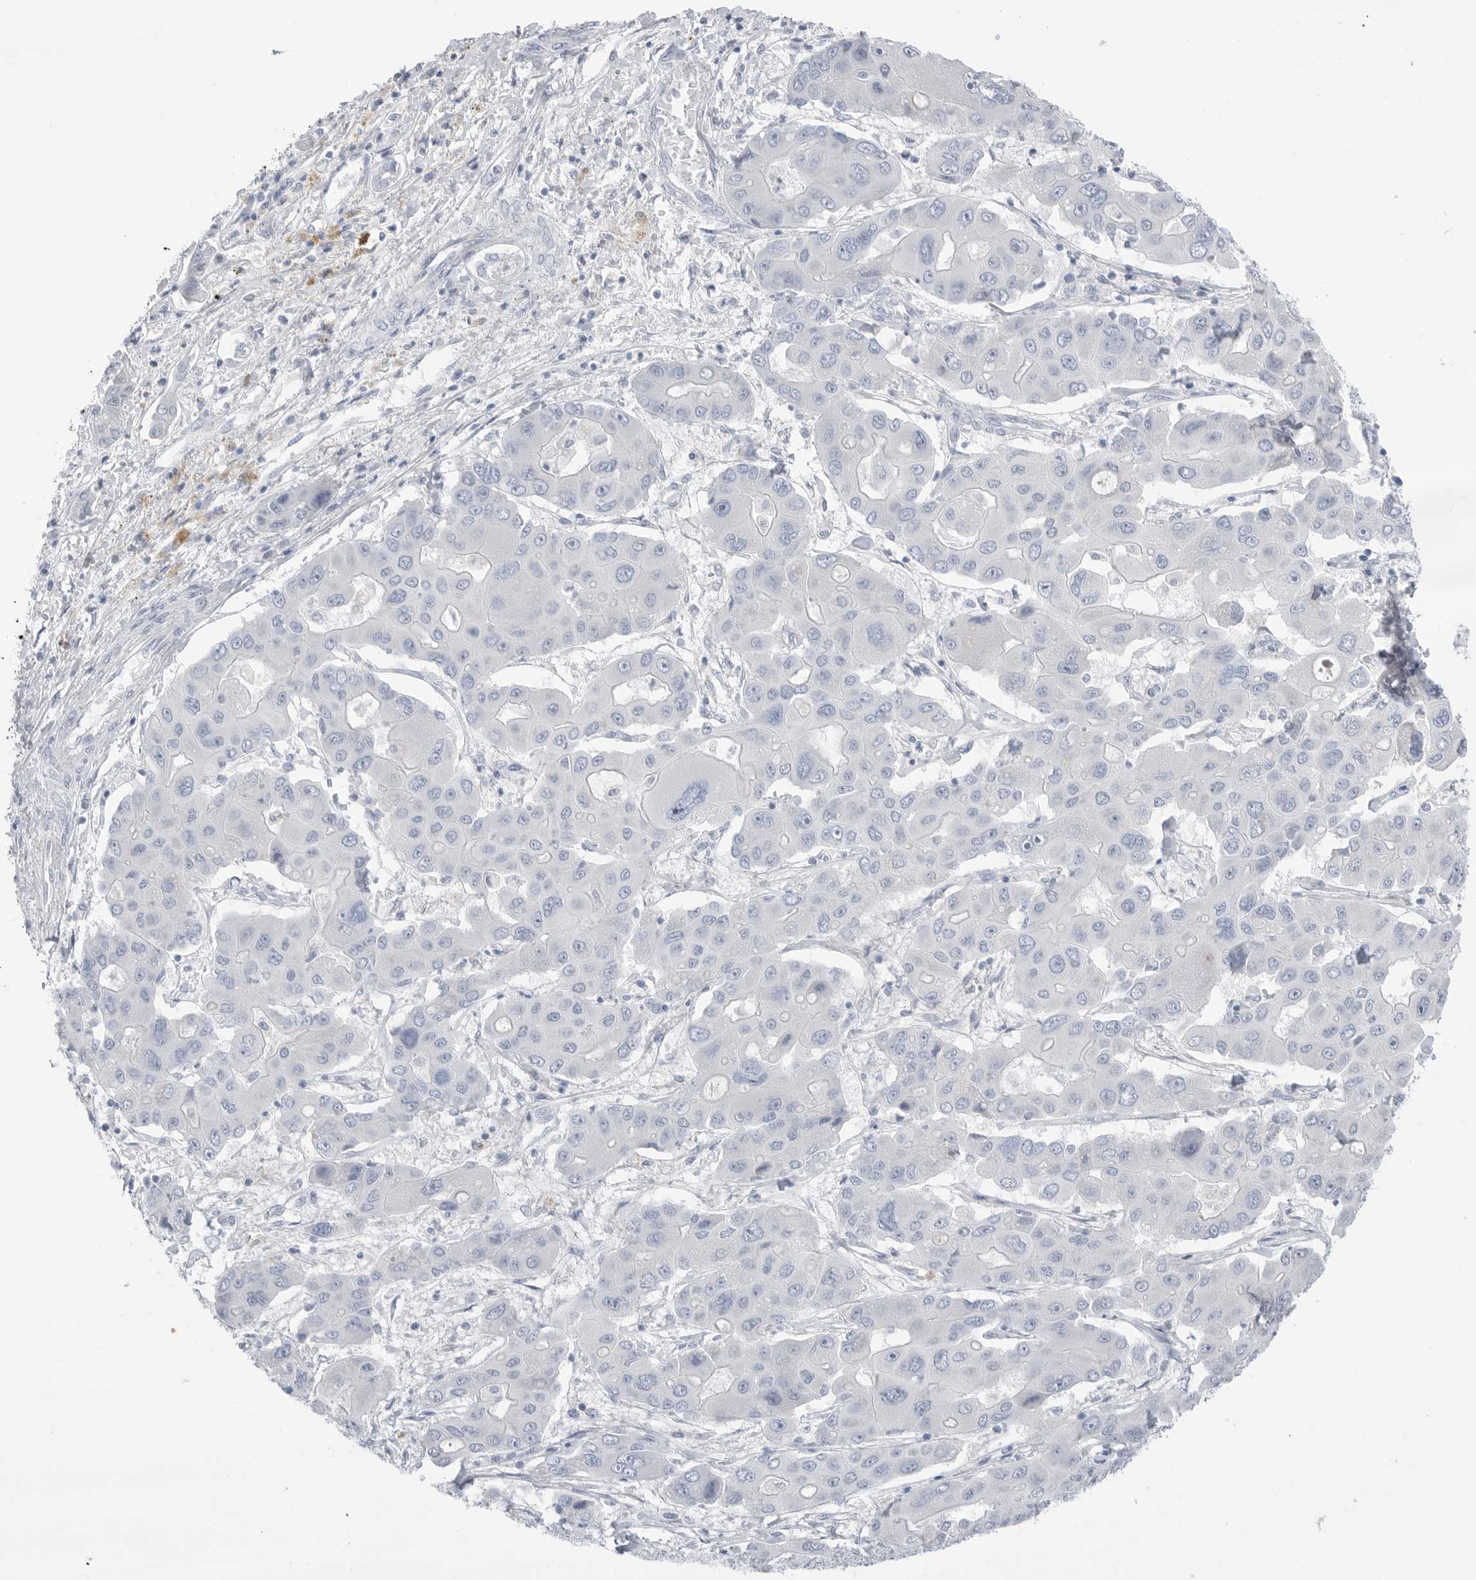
{"staining": {"intensity": "negative", "quantity": "none", "location": "none"}, "tissue": "liver cancer", "cell_type": "Tumor cells", "image_type": "cancer", "snomed": [{"axis": "morphology", "description": "Cholangiocarcinoma"}, {"axis": "topography", "description": "Liver"}], "caption": "A high-resolution photomicrograph shows immunohistochemistry (IHC) staining of liver cancer (cholangiocarcinoma), which exhibits no significant positivity in tumor cells. (DAB (3,3'-diaminobenzidine) immunohistochemistry (IHC), high magnification).", "gene": "ABHD12", "patient": {"sex": "male", "age": 67}}